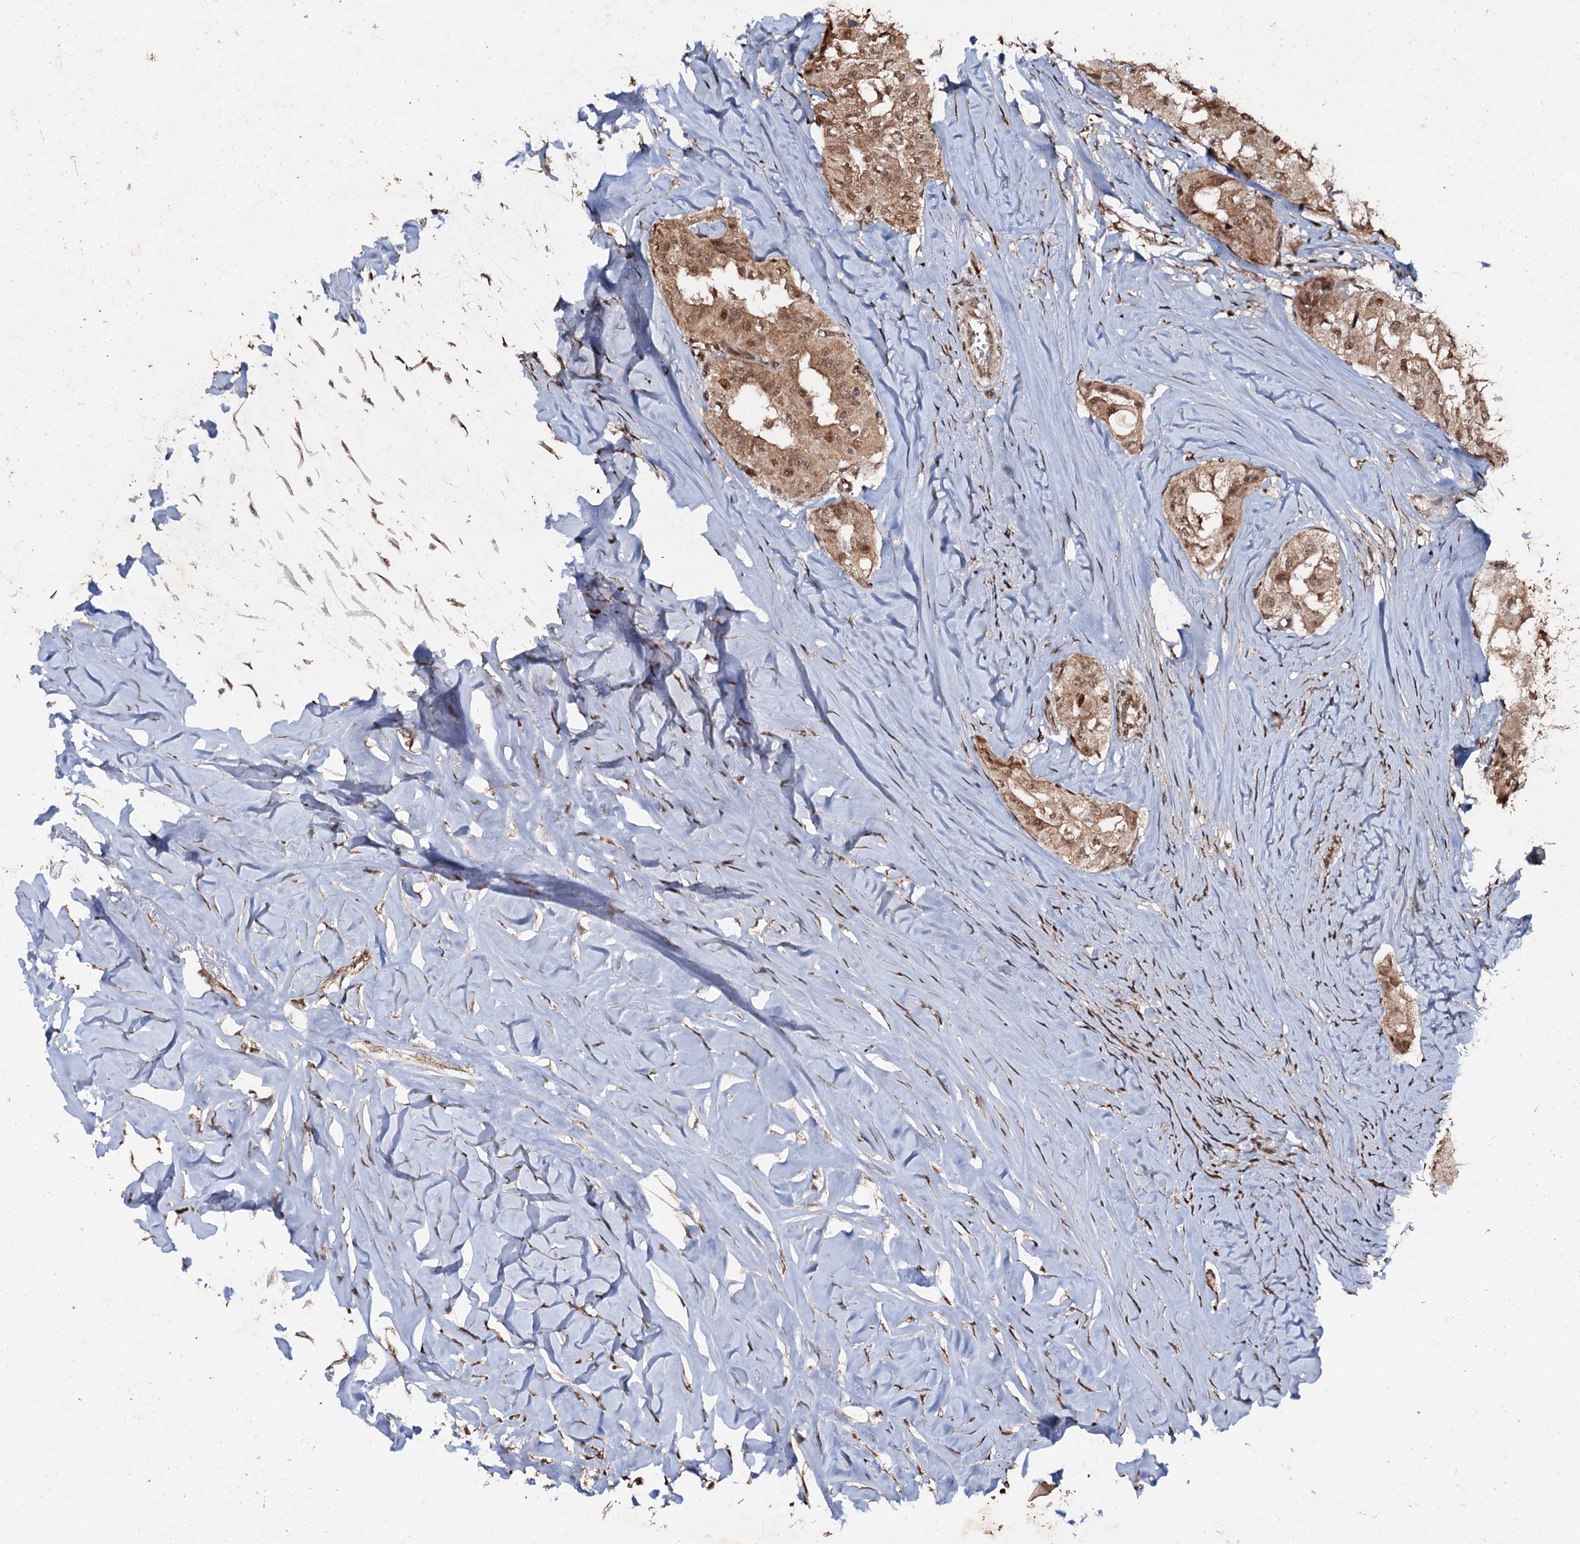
{"staining": {"intensity": "moderate", "quantity": ">75%", "location": "cytoplasmic/membranous,nuclear"}, "tissue": "thyroid cancer", "cell_type": "Tumor cells", "image_type": "cancer", "snomed": [{"axis": "morphology", "description": "Papillary adenocarcinoma, NOS"}, {"axis": "topography", "description": "Thyroid gland"}], "caption": "Protein staining exhibits moderate cytoplasmic/membranous and nuclear positivity in about >75% of tumor cells in thyroid papillary adenocarcinoma.", "gene": "REP15", "patient": {"sex": "female", "age": 59}}